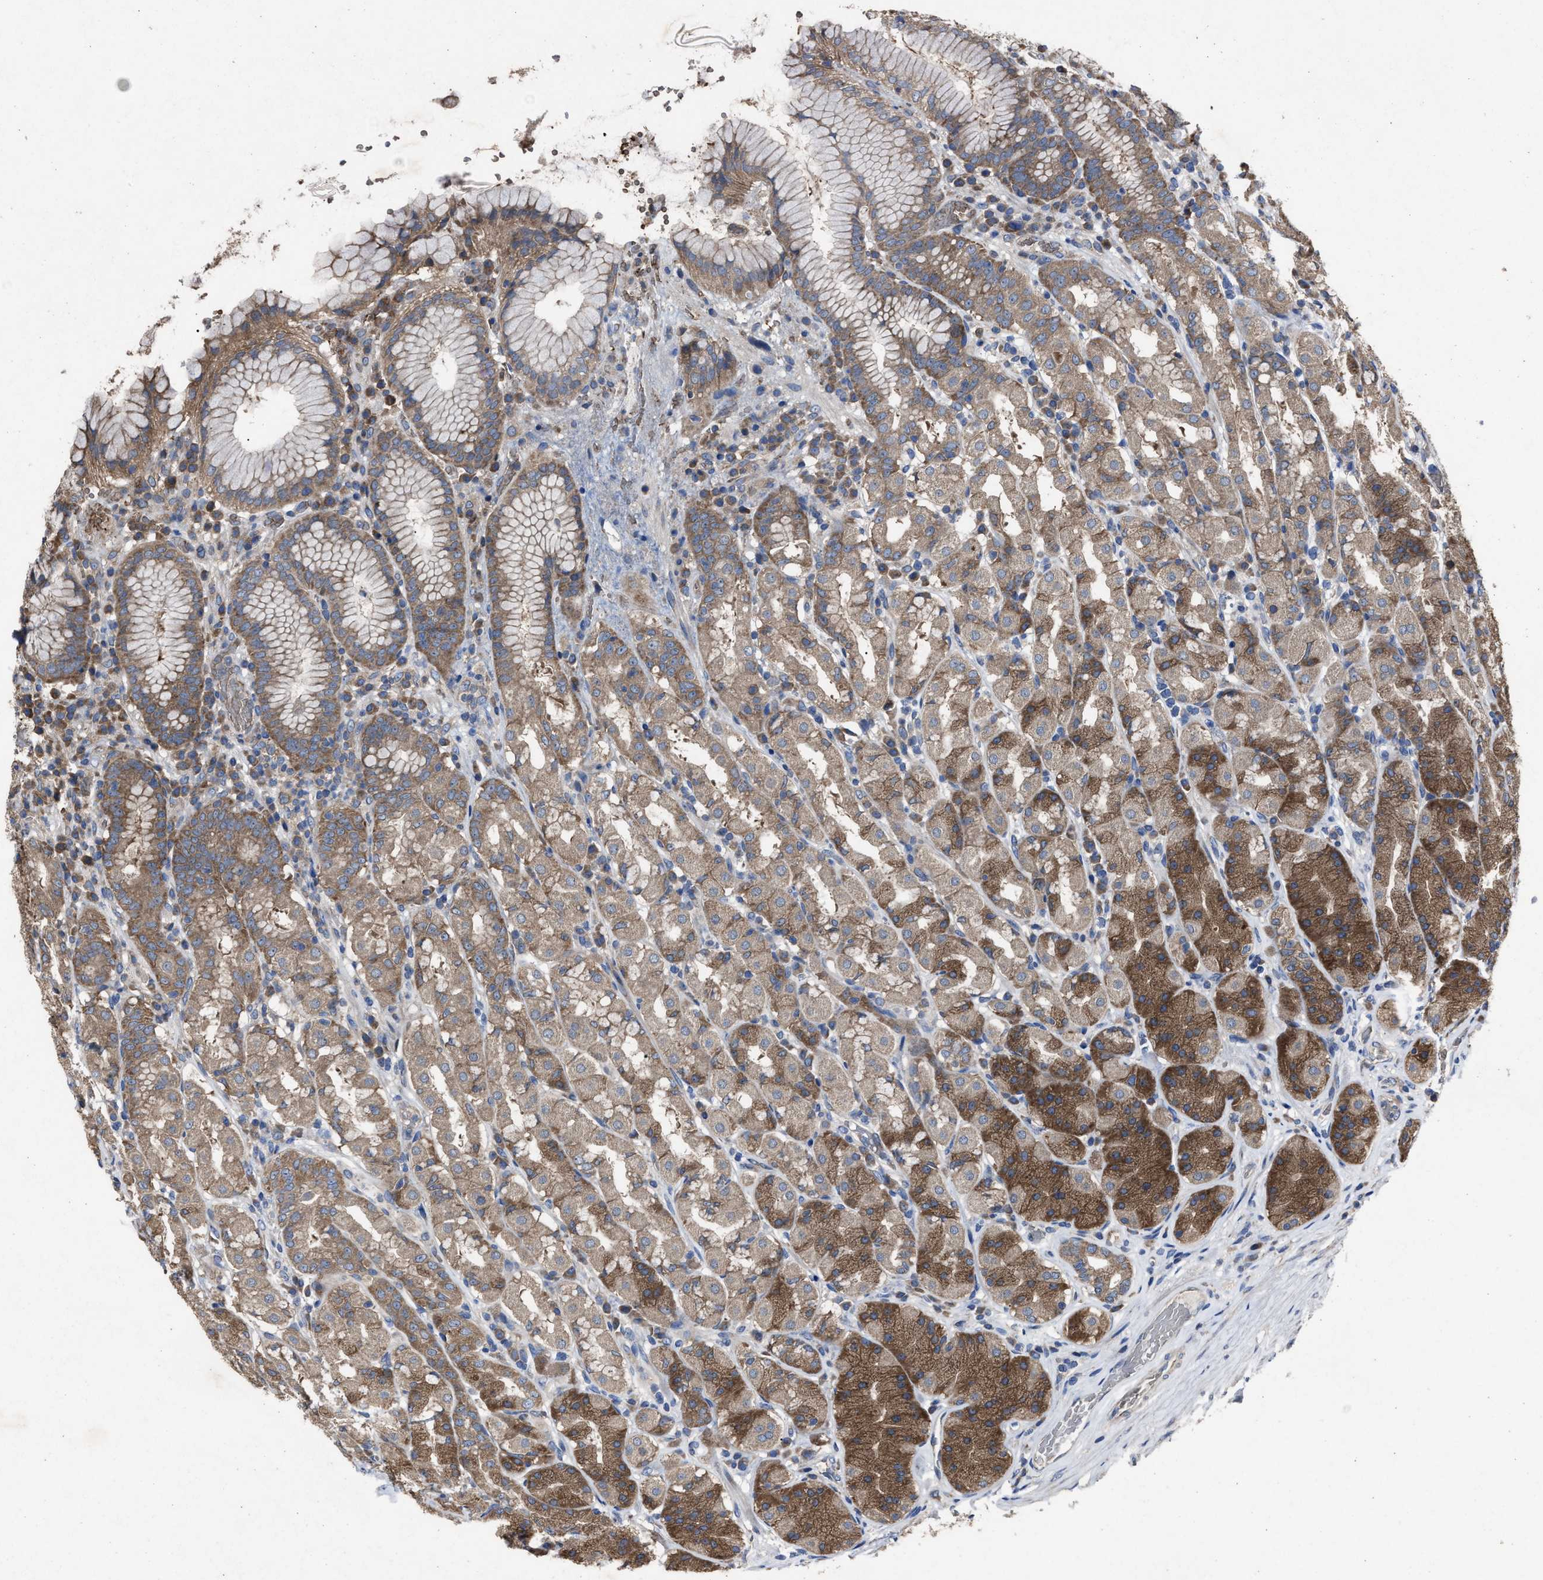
{"staining": {"intensity": "moderate", "quantity": ">75%", "location": "cytoplasmic/membranous"}, "tissue": "stomach", "cell_type": "Glandular cells", "image_type": "normal", "snomed": [{"axis": "morphology", "description": "Normal tissue, NOS"}, {"axis": "topography", "description": "Stomach"}, {"axis": "topography", "description": "Stomach, lower"}], "caption": "The image demonstrates staining of normal stomach, revealing moderate cytoplasmic/membranous protein staining (brown color) within glandular cells.", "gene": "UPF1", "patient": {"sex": "female", "age": 56}}